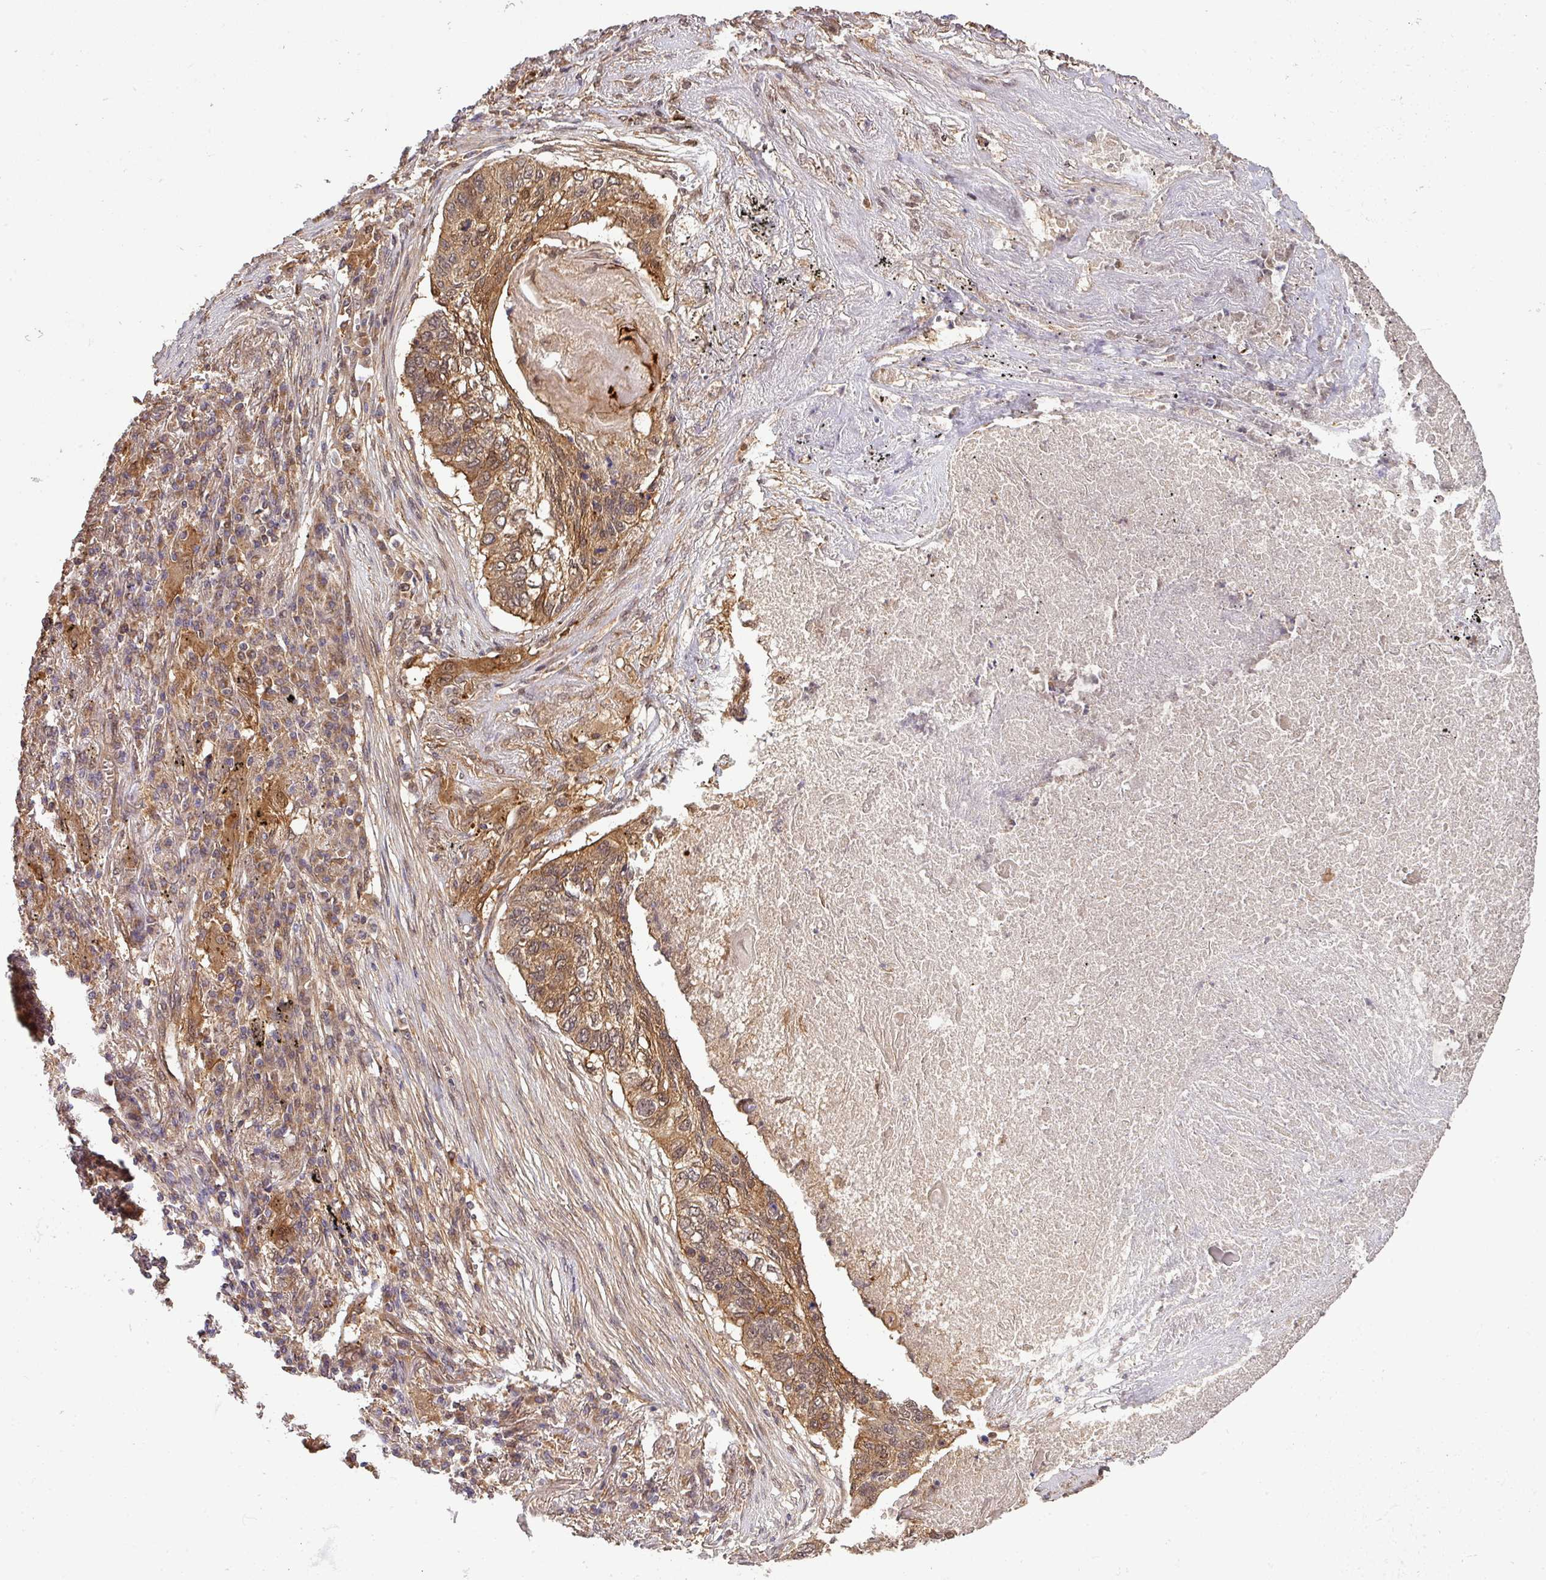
{"staining": {"intensity": "moderate", "quantity": ">75%", "location": "cytoplasmic/membranous,nuclear"}, "tissue": "lung cancer", "cell_type": "Tumor cells", "image_type": "cancer", "snomed": [{"axis": "morphology", "description": "Squamous cell carcinoma, NOS"}, {"axis": "topography", "description": "Lung"}], "caption": "Moderate cytoplasmic/membranous and nuclear staining for a protein is present in about >75% of tumor cells of lung squamous cell carcinoma using IHC.", "gene": "ARPIN", "patient": {"sex": "female", "age": 63}}